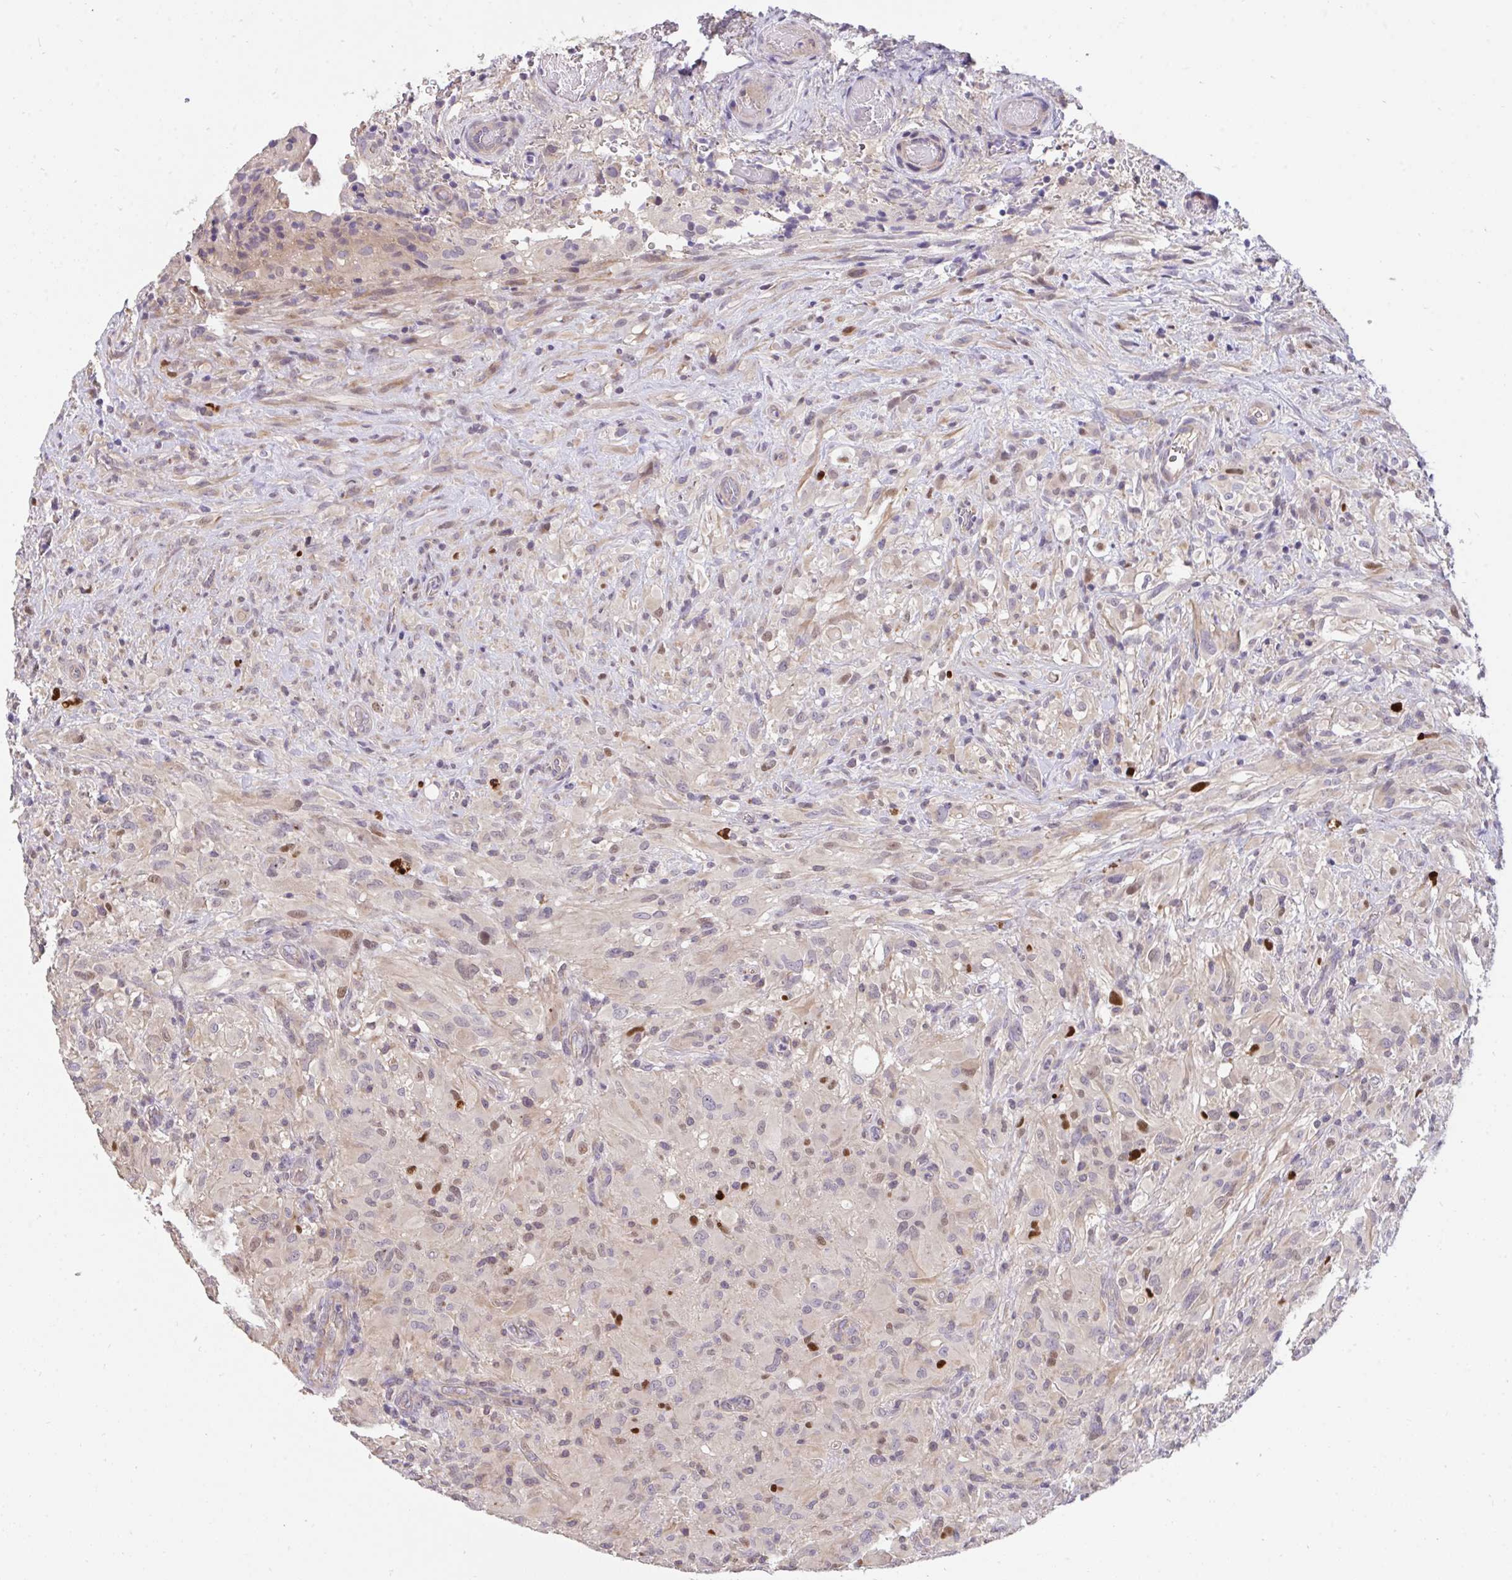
{"staining": {"intensity": "moderate", "quantity": "<25%", "location": "nuclear"}, "tissue": "glioma", "cell_type": "Tumor cells", "image_type": "cancer", "snomed": [{"axis": "morphology", "description": "Glioma, malignant, High grade"}, {"axis": "topography", "description": "Brain"}], "caption": "Protein staining displays moderate nuclear staining in about <25% of tumor cells in malignant glioma (high-grade).", "gene": "C19orf54", "patient": {"sex": "male", "age": 71}}